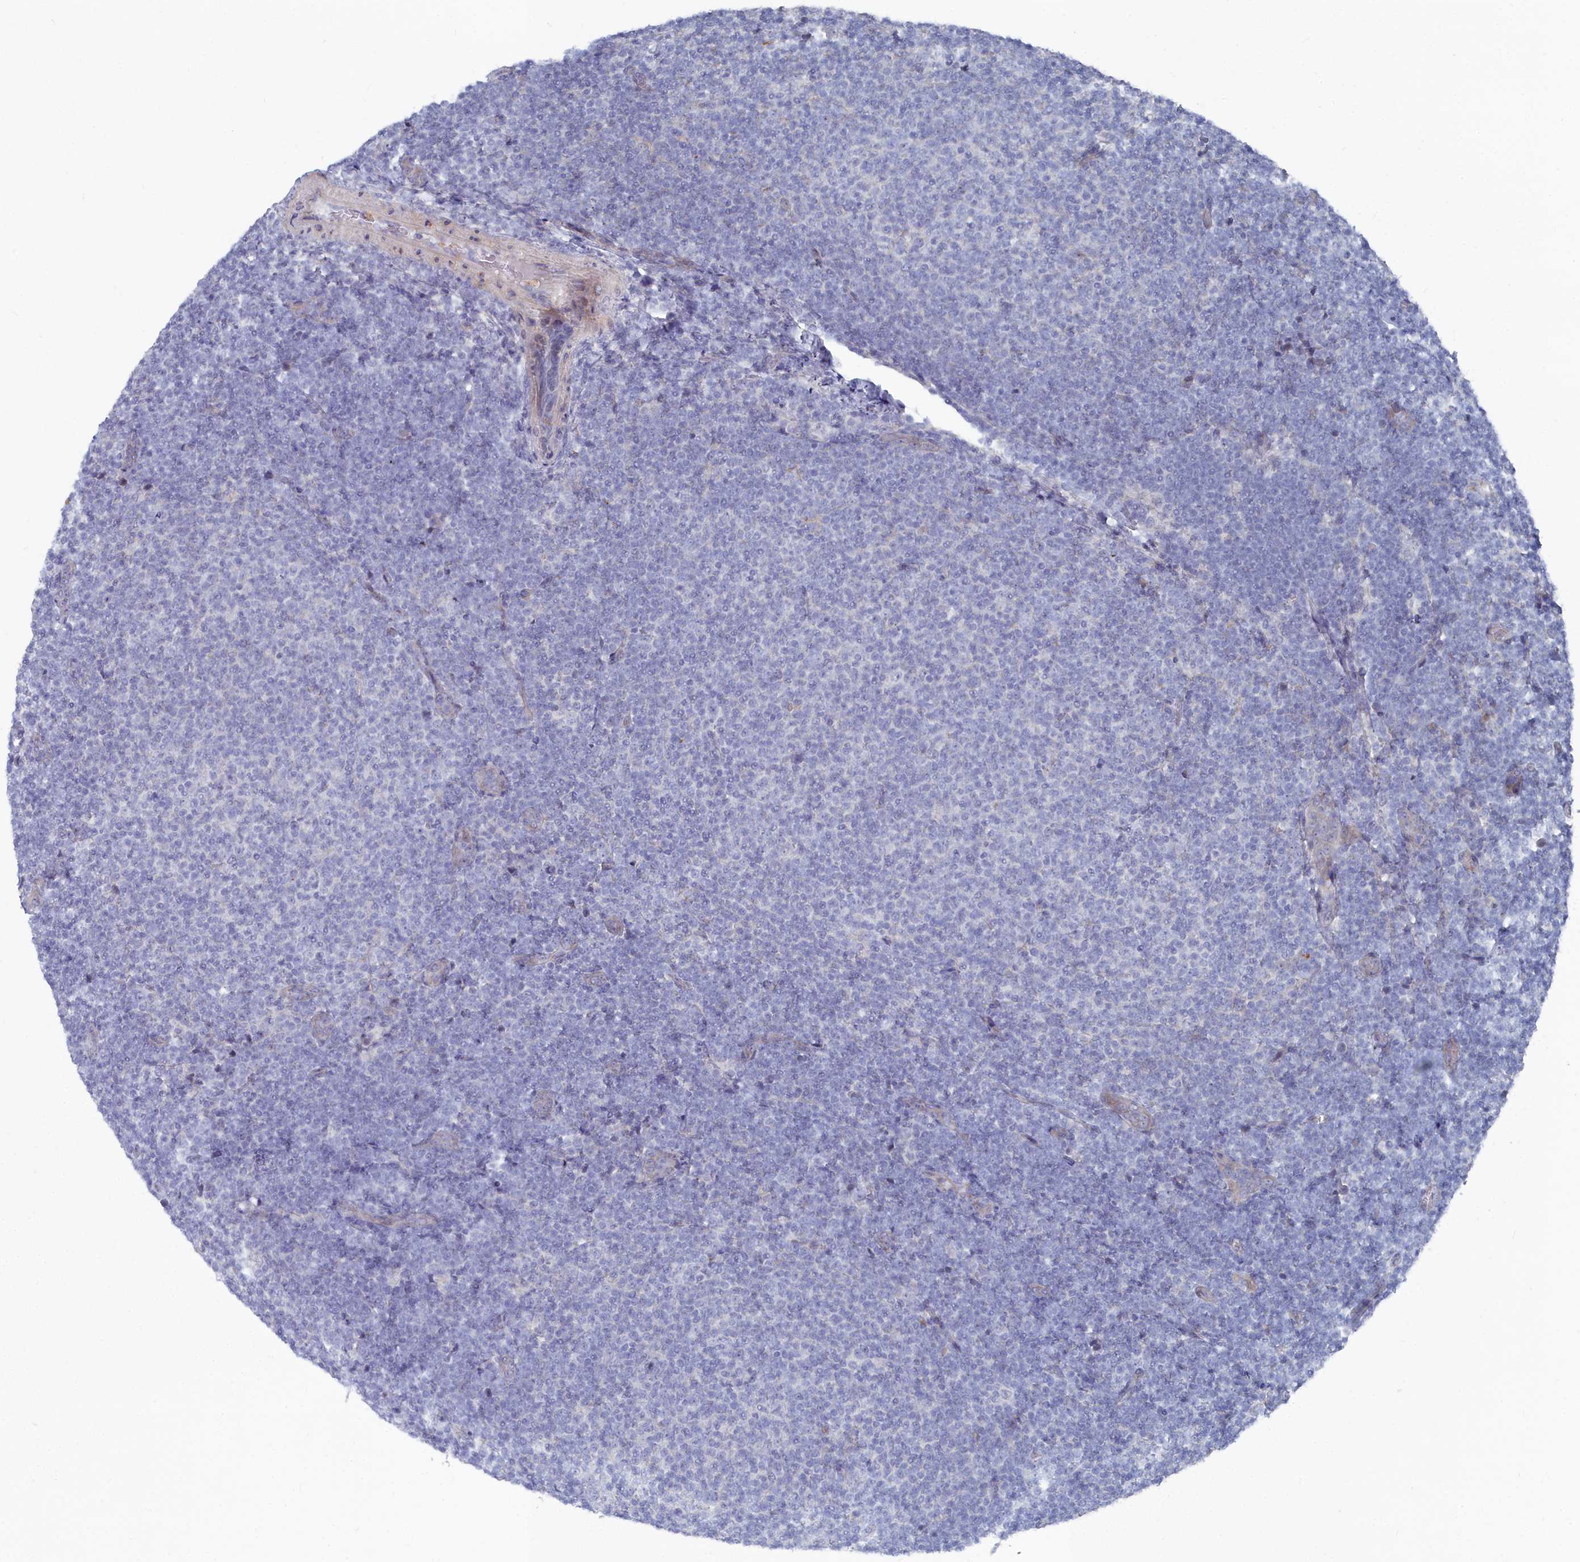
{"staining": {"intensity": "negative", "quantity": "none", "location": "none"}, "tissue": "lymphoma", "cell_type": "Tumor cells", "image_type": "cancer", "snomed": [{"axis": "morphology", "description": "Malignant lymphoma, non-Hodgkin's type, Low grade"}, {"axis": "topography", "description": "Lymph node"}], "caption": "DAB (3,3'-diaminobenzidine) immunohistochemical staining of human lymphoma exhibits no significant expression in tumor cells.", "gene": "SHISAL2A", "patient": {"sex": "male", "age": 66}}